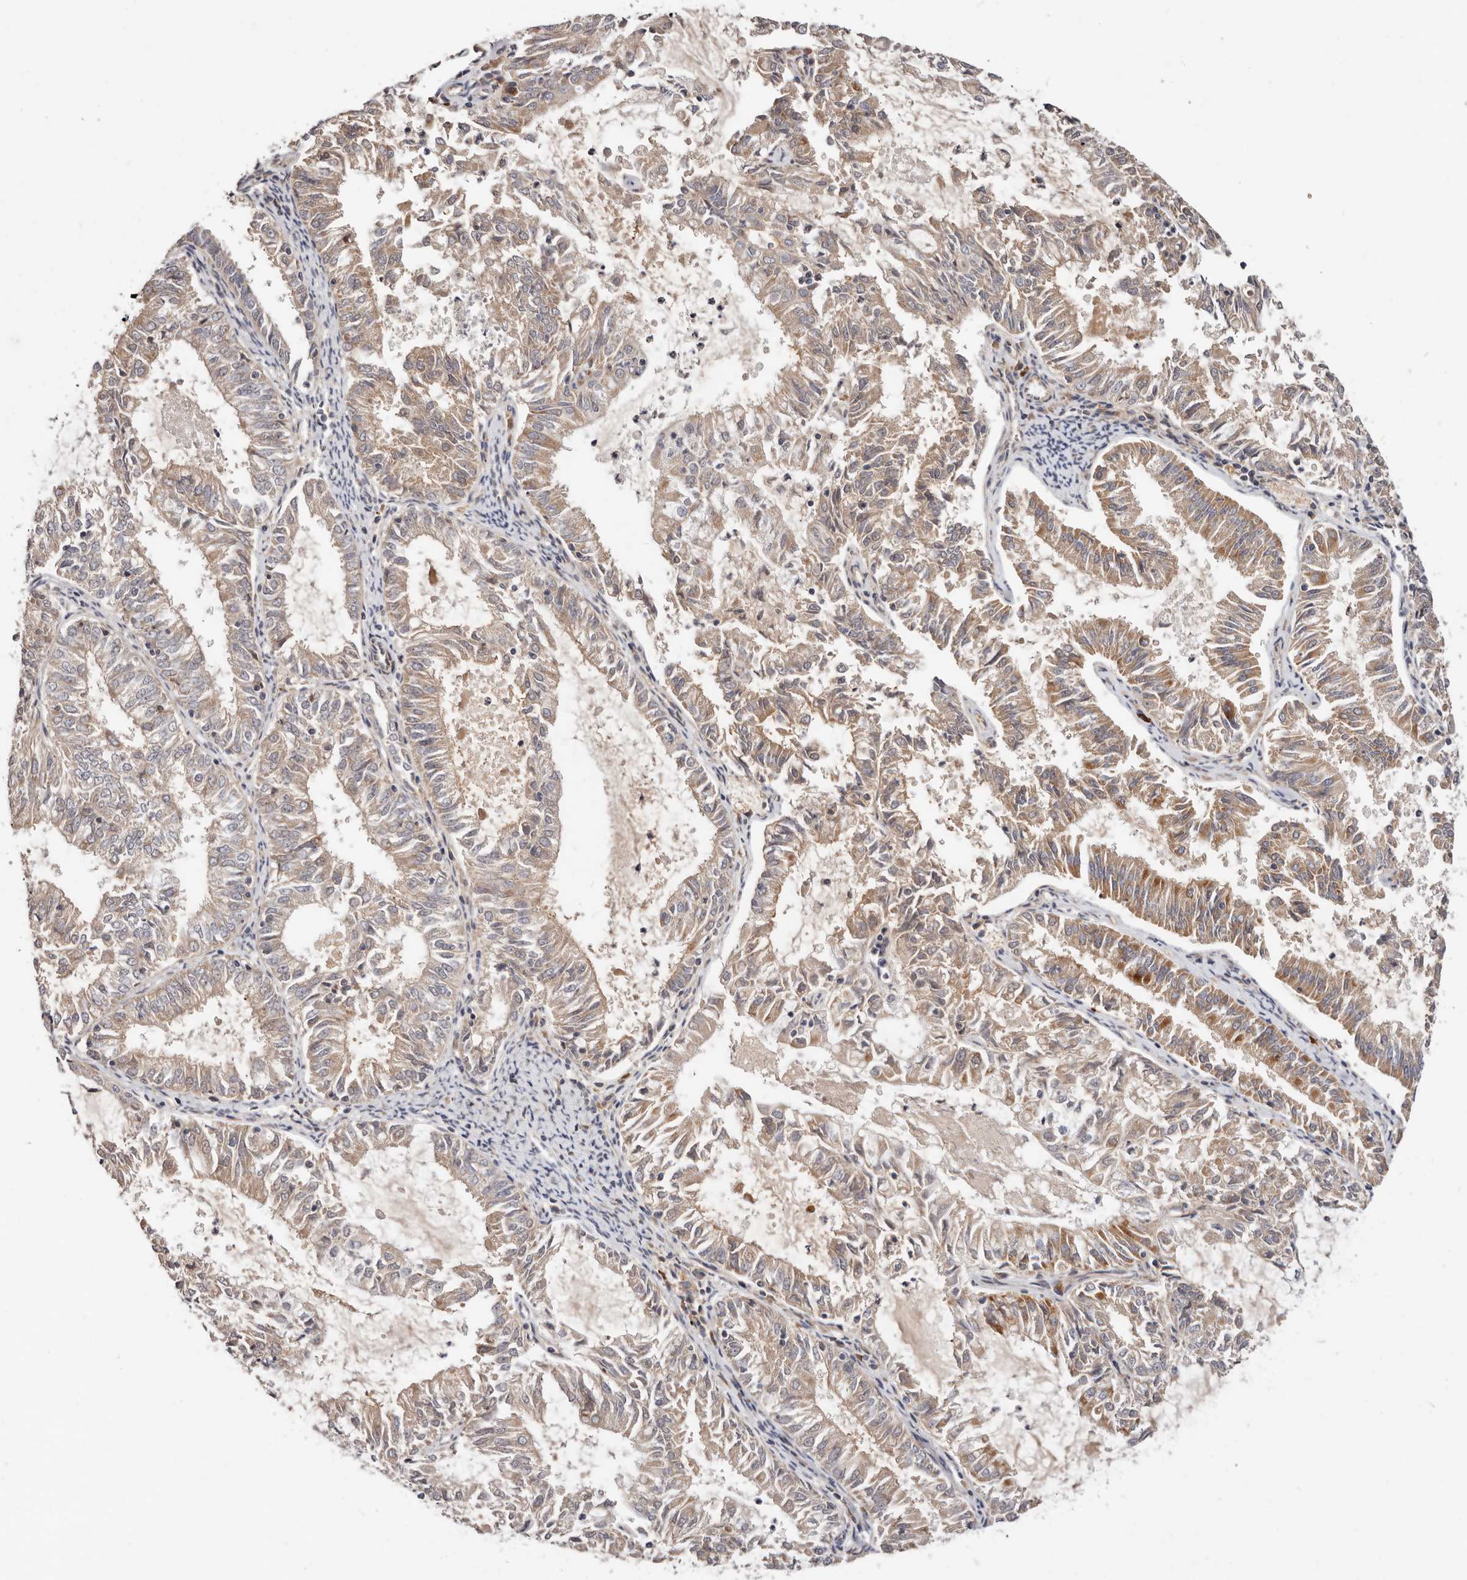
{"staining": {"intensity": "moderate", "quantity": "25%-75%", "location": "cytoplasmic/membranous"}, "tissue": "endometrial cancer", "cell_type": "Tumor cells", "image_type": "cancer", "snomed": [{"axis": "morphology", "description": "Adenocarcinoma, NOS"}, {"axis": "topography", "description": "Endometrium"}], "caption": "This histopathology image demonstrates endometrial cancer stained with immunohistochemistry (IHC) to label a protein in brown. The cytoplasmic/membranous of tumor cells show moderate positivity for the protein. Nuclei are counter-stained blue.", "gene": "MACF1", "patient": {"sex": "female", "age": 57}}